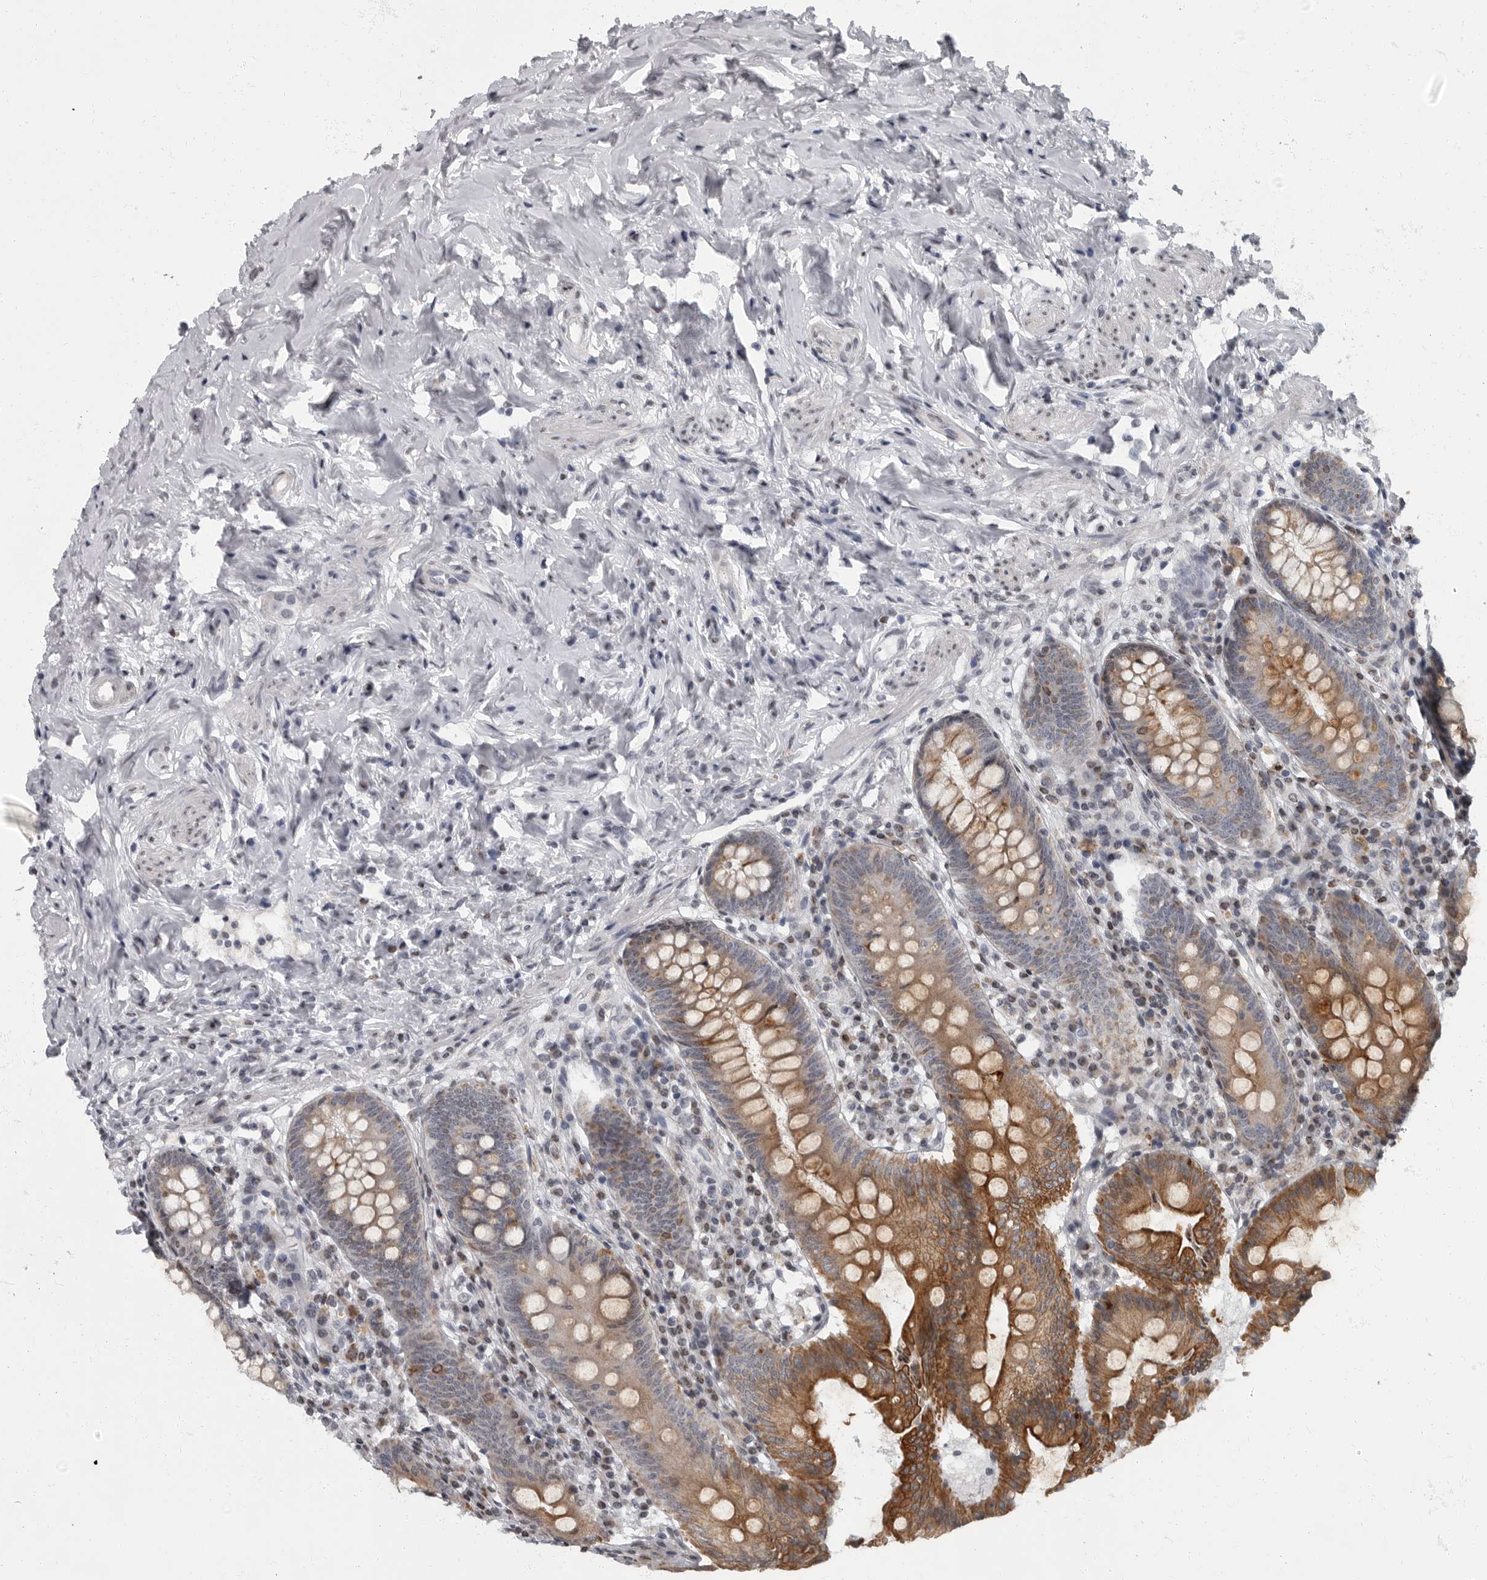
{"staining": {"intensity": "moderate", "quantity": ">75%", "location": "cytoplasmic/membranous"}, "tissue": "appendix", "cell_type": "Glandular cells", "image_type": "normal", "snomed": [{"axis": "morphology", "description": "Normal tissue, NOS"}, {"axis": "topography", "description": "Appendix"}], "caption": "The photomicrograph exhibits a brown stain indicating the presence of a protein in the cytoplasmic/membranous of glandular cells in appendix. The protein is shown in brown color, while the nuclei are stained blue.", "gene": "EVI5", "patient": {"sex": "female", "age": 54}}